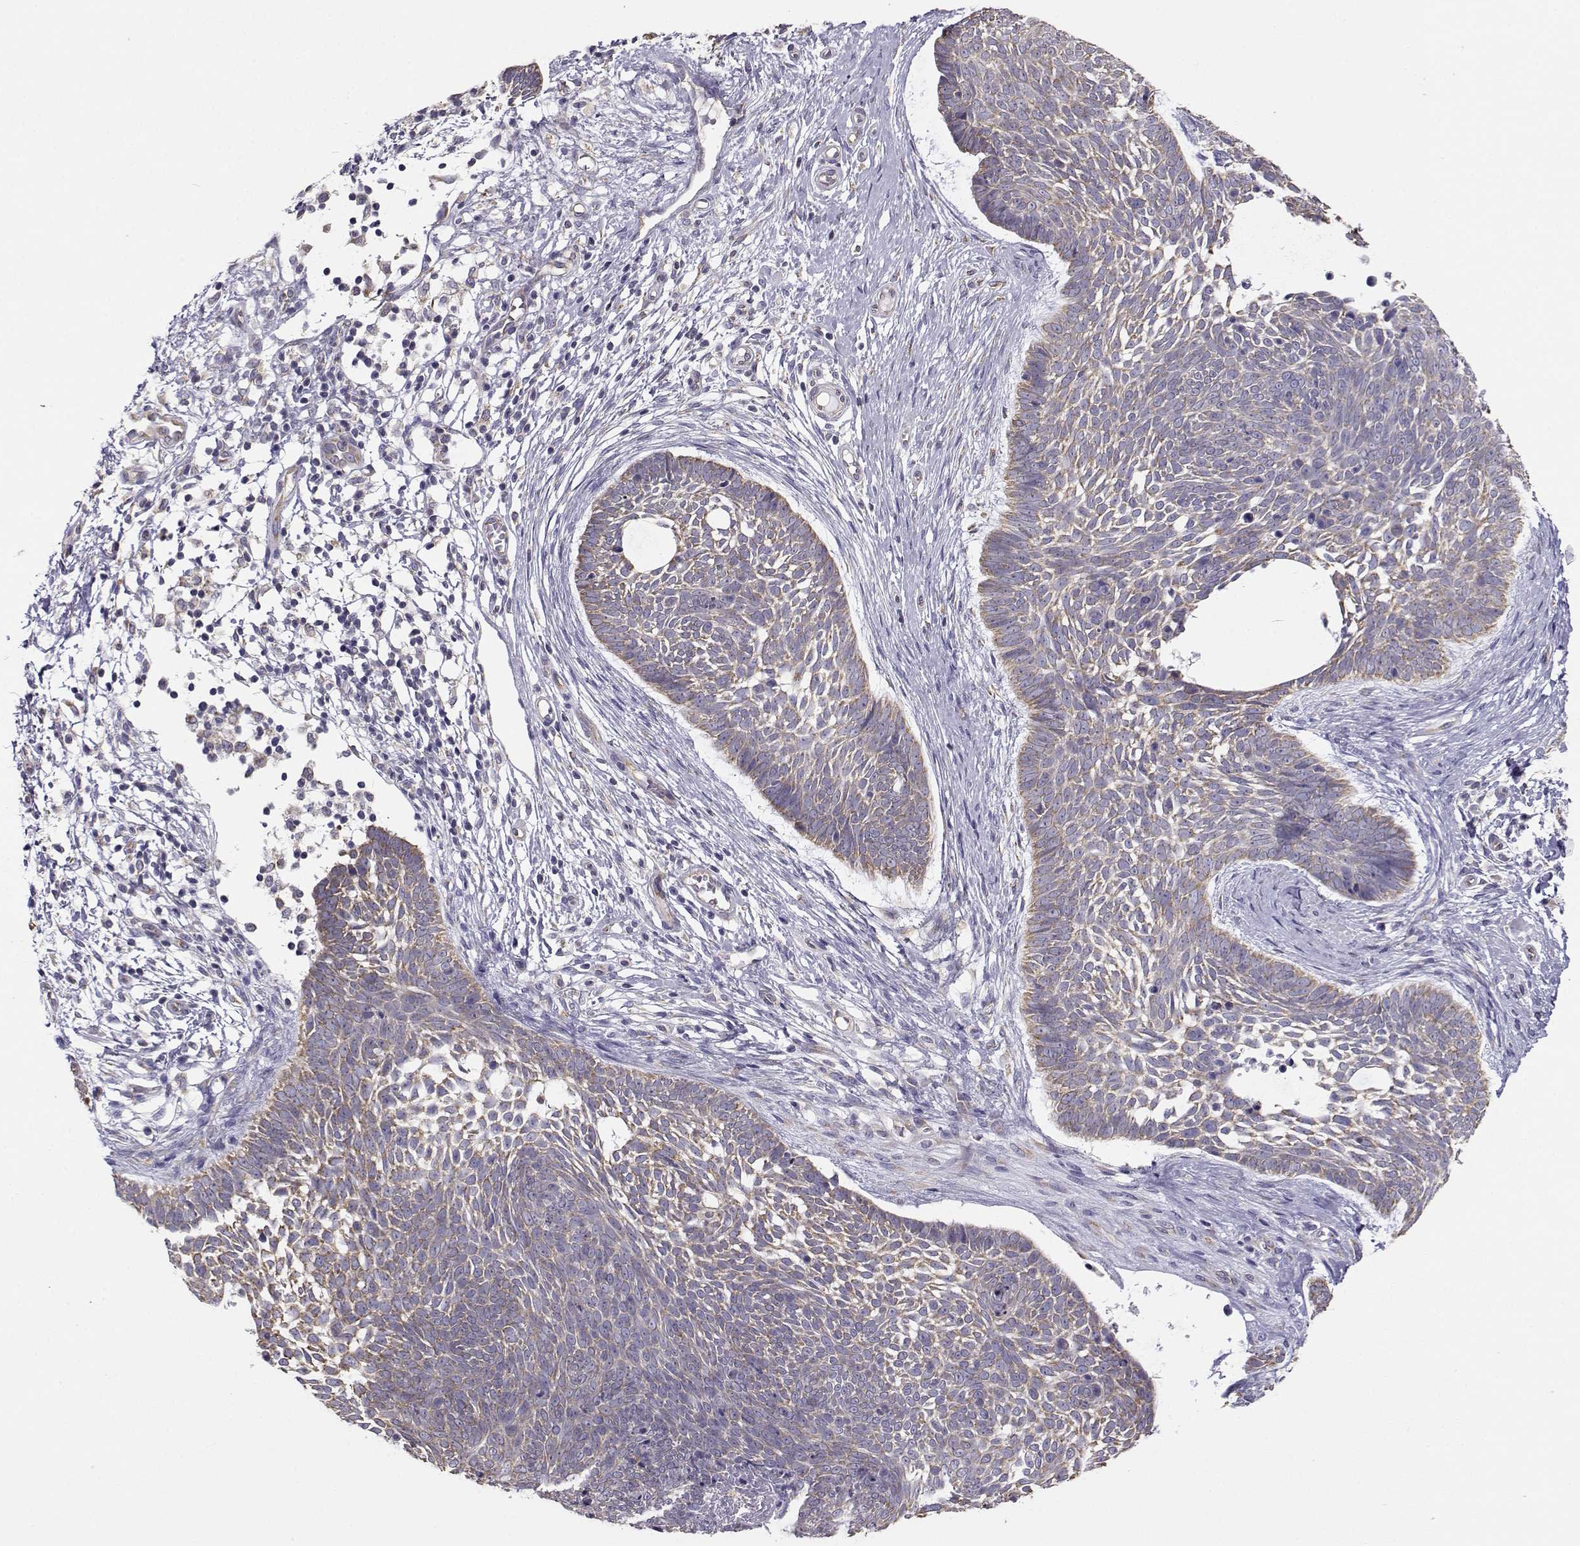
{"staining": {"intensity": "moderate", "quantity": "25%-75%", "location": "cytoplasmic/membranous"}, "tissue": "skin cancer", "cell_type": "Tumor cells", "image_type": "cancer", "snomed": [{"axis": "morphology", "description": "Basal cell carcinoma"}, {"axis": "topography", "description": "Skin"}], "caption": "Skin cancer was stained to show a protein in brown. There is medium levels of moderate cytoplasmic/membranous positivity in approximately 25%-75% of tumor cells.", "gene": "BEND6", "patient": {"sex": "male", "age": 85}}